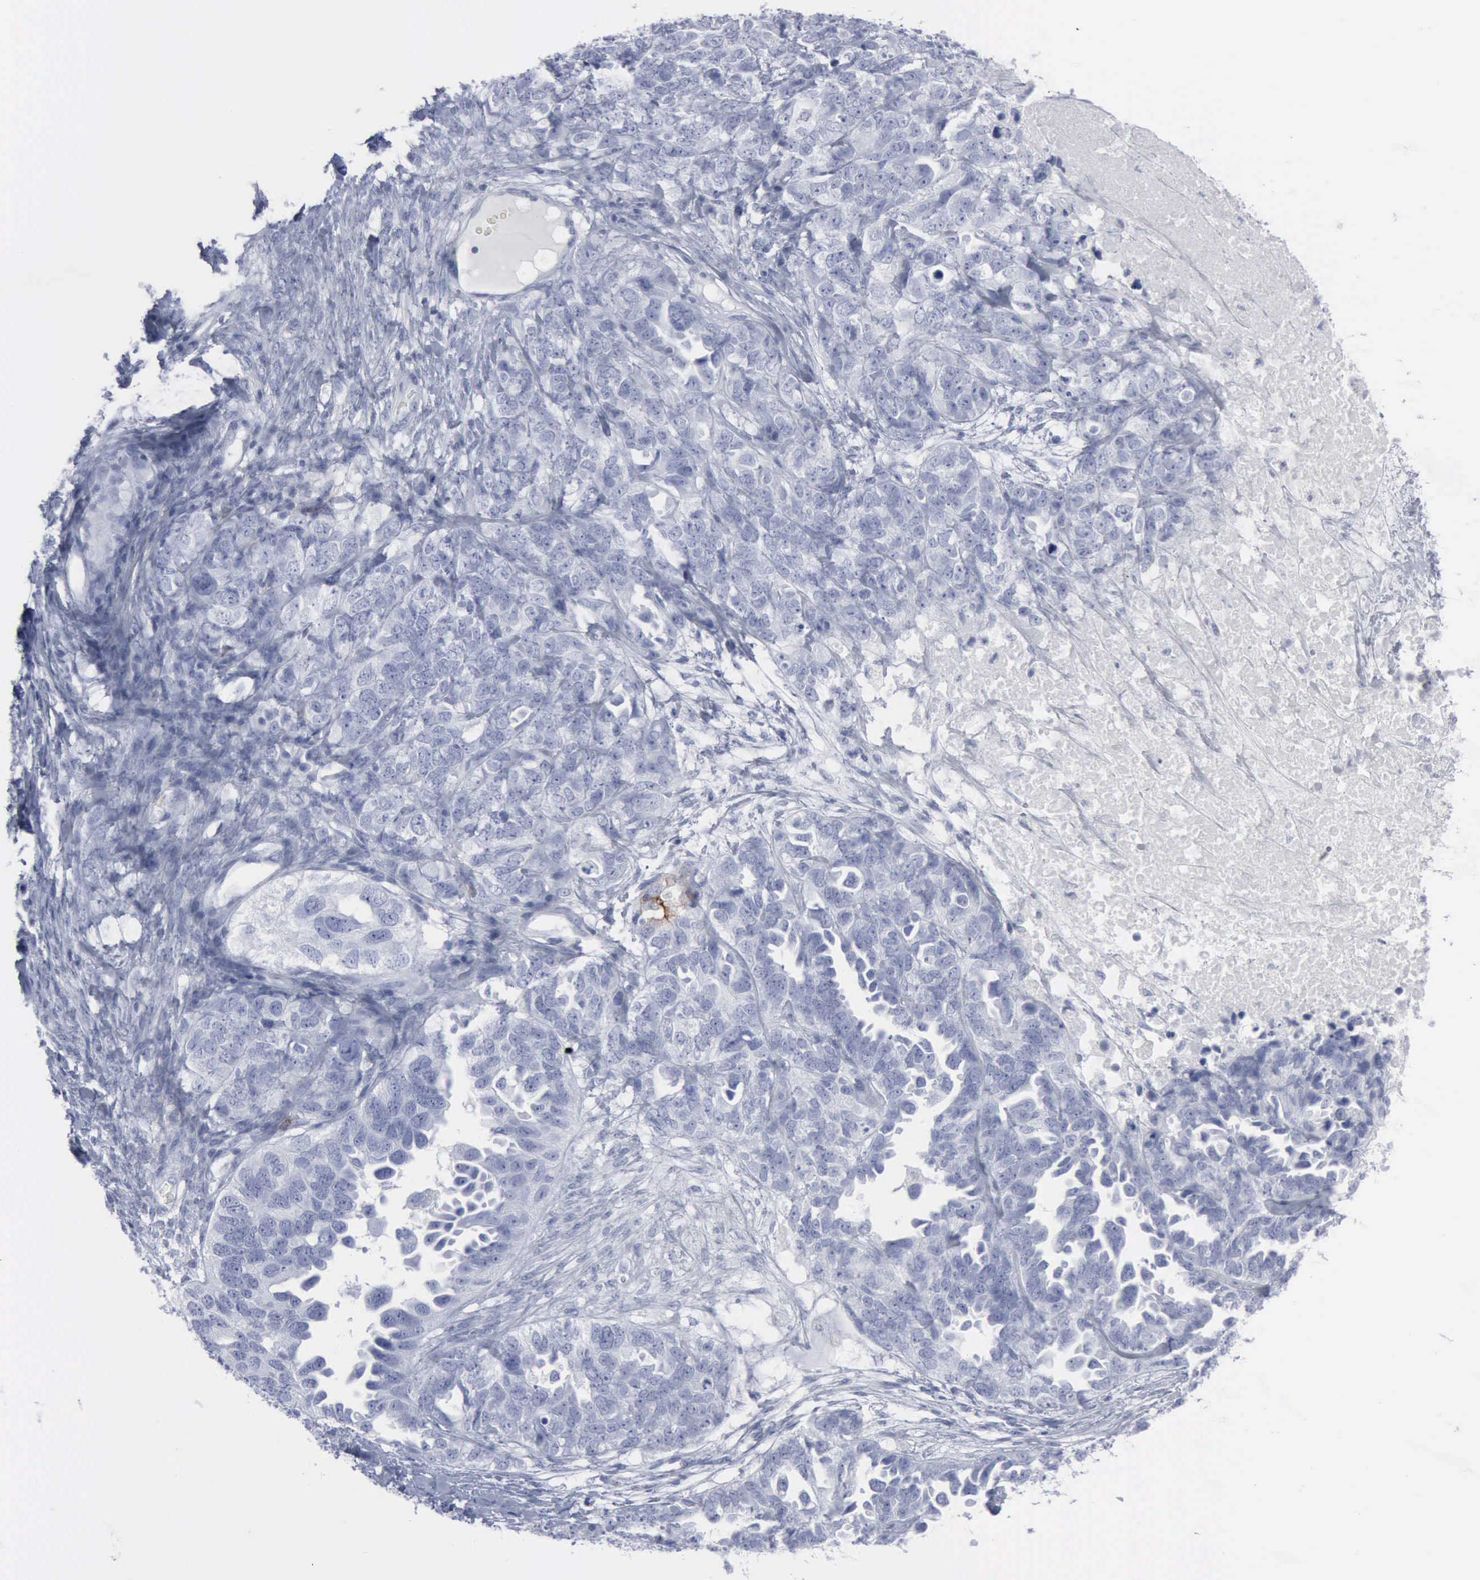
{"staining": {"intensity": "negative", "quantity": "none", "location": "none"}, "tissue": "ovarian cancer", "cell_type": "Tumor cells", "image_type": "cancer", "snomed": [{"axis": "morphology", "description": "Cystadenocarcinoma, serous, NOS"}, {"axis": "topography", "description": "Ovary"}], "caption": "Protein analysis of ovarian serous cystadenocarcinoma reveals no significant positivity in tumor cells.", "gene": "VCAM1", "patient": {"sex": "female", "age": 82}}